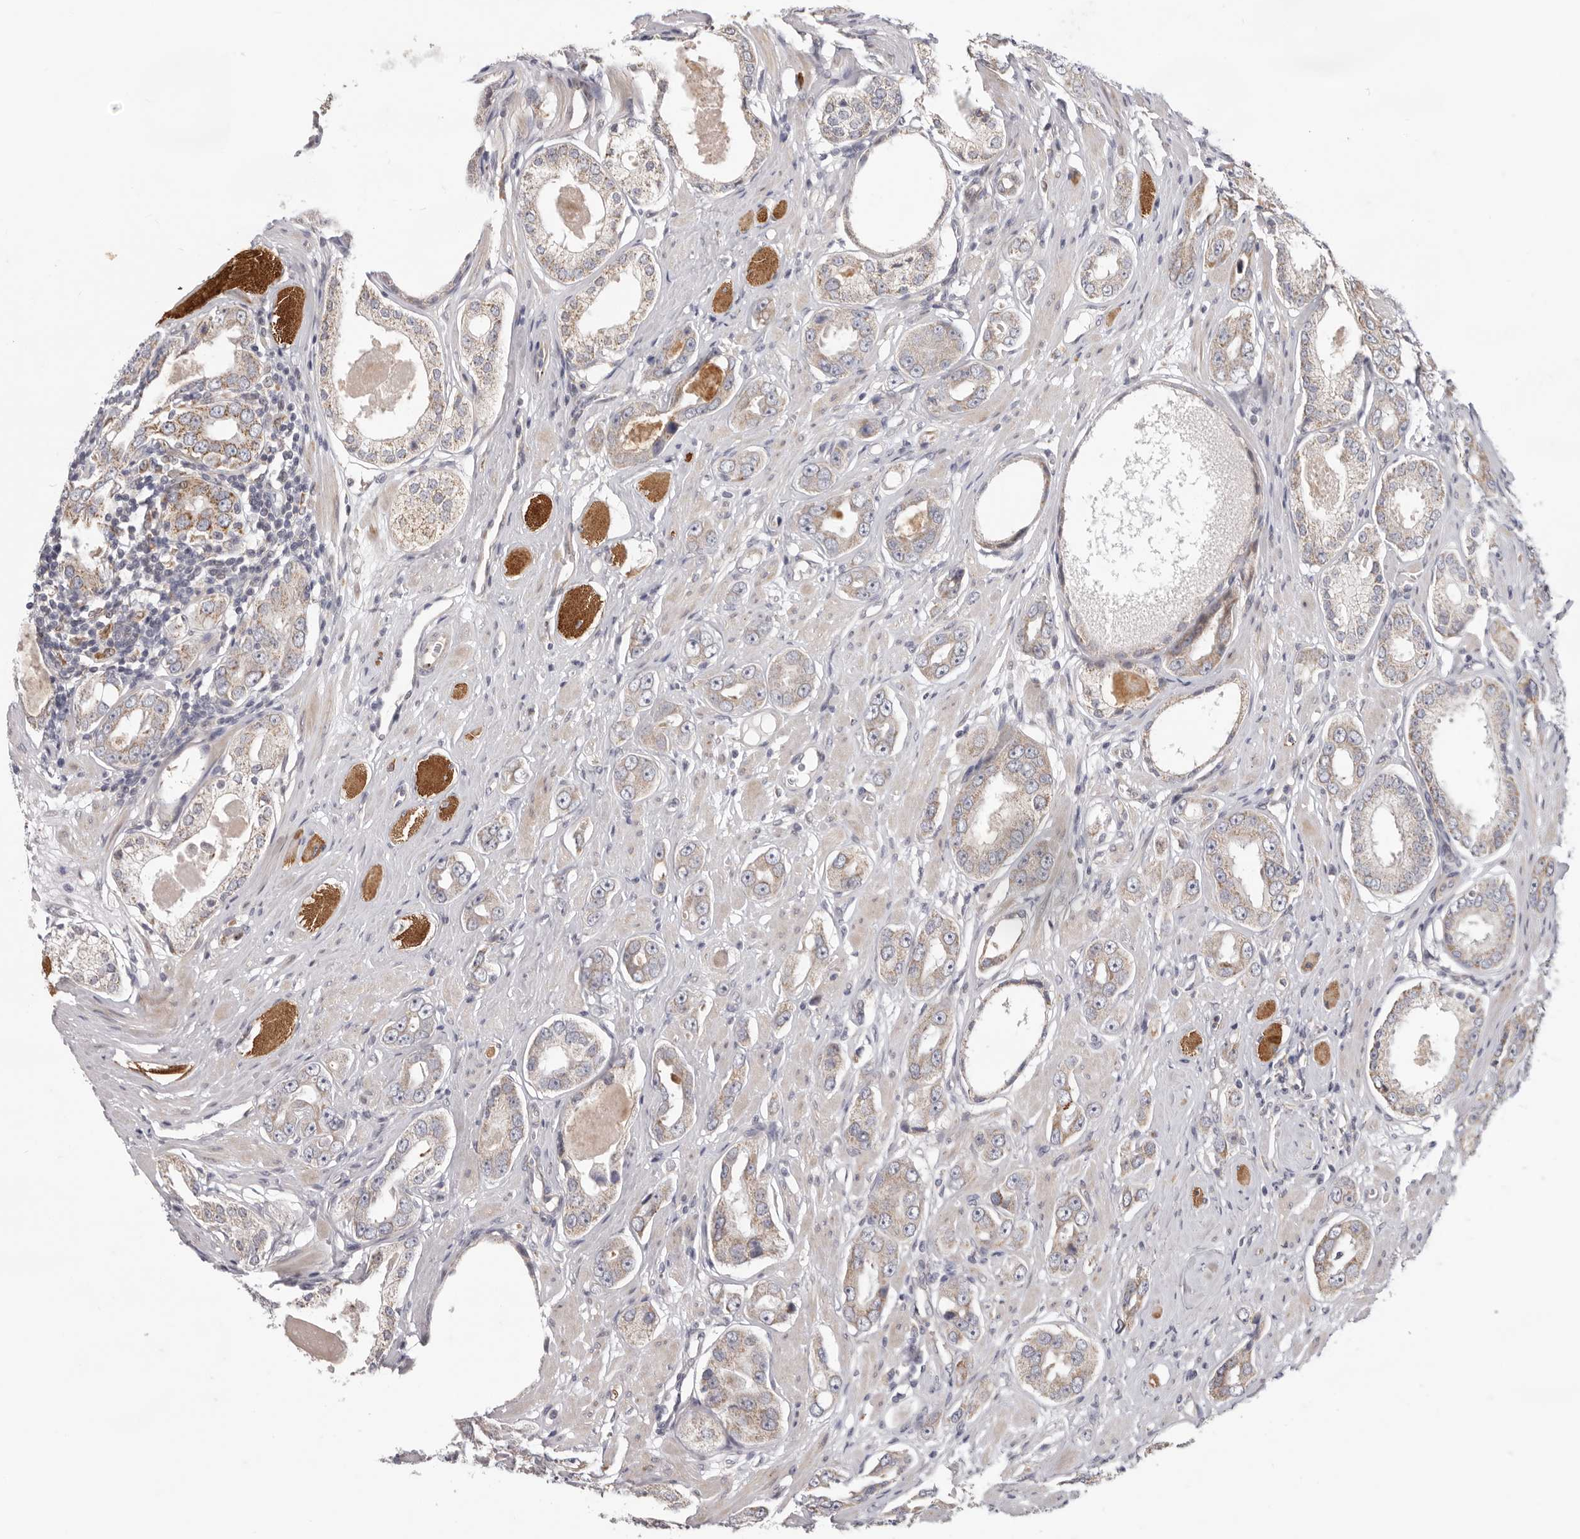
{"staining": {"intensity": "weak", "quantity": "25%-75%", "location": "cytoplasmic/membranous"}, "tissue": "prostate cancer", "cell_type": "Tumor cells", "image_type": "cancer", "snomed": [{"axis": "morphology", "description": "Adenocarcinoma, Medium grade"}, {"axis": "topography", "description": "Prostate"}], "caption": "This histopathology image exhibits prostate cancer stained with IHC to label a protein in brown. The cytoplasmic/membranous of tumor cells show weak positivity for the protein. Nuclei are counter-stained blue.", "gene": "TOR3A", "patient": {"sex": "male", "age": 53}}